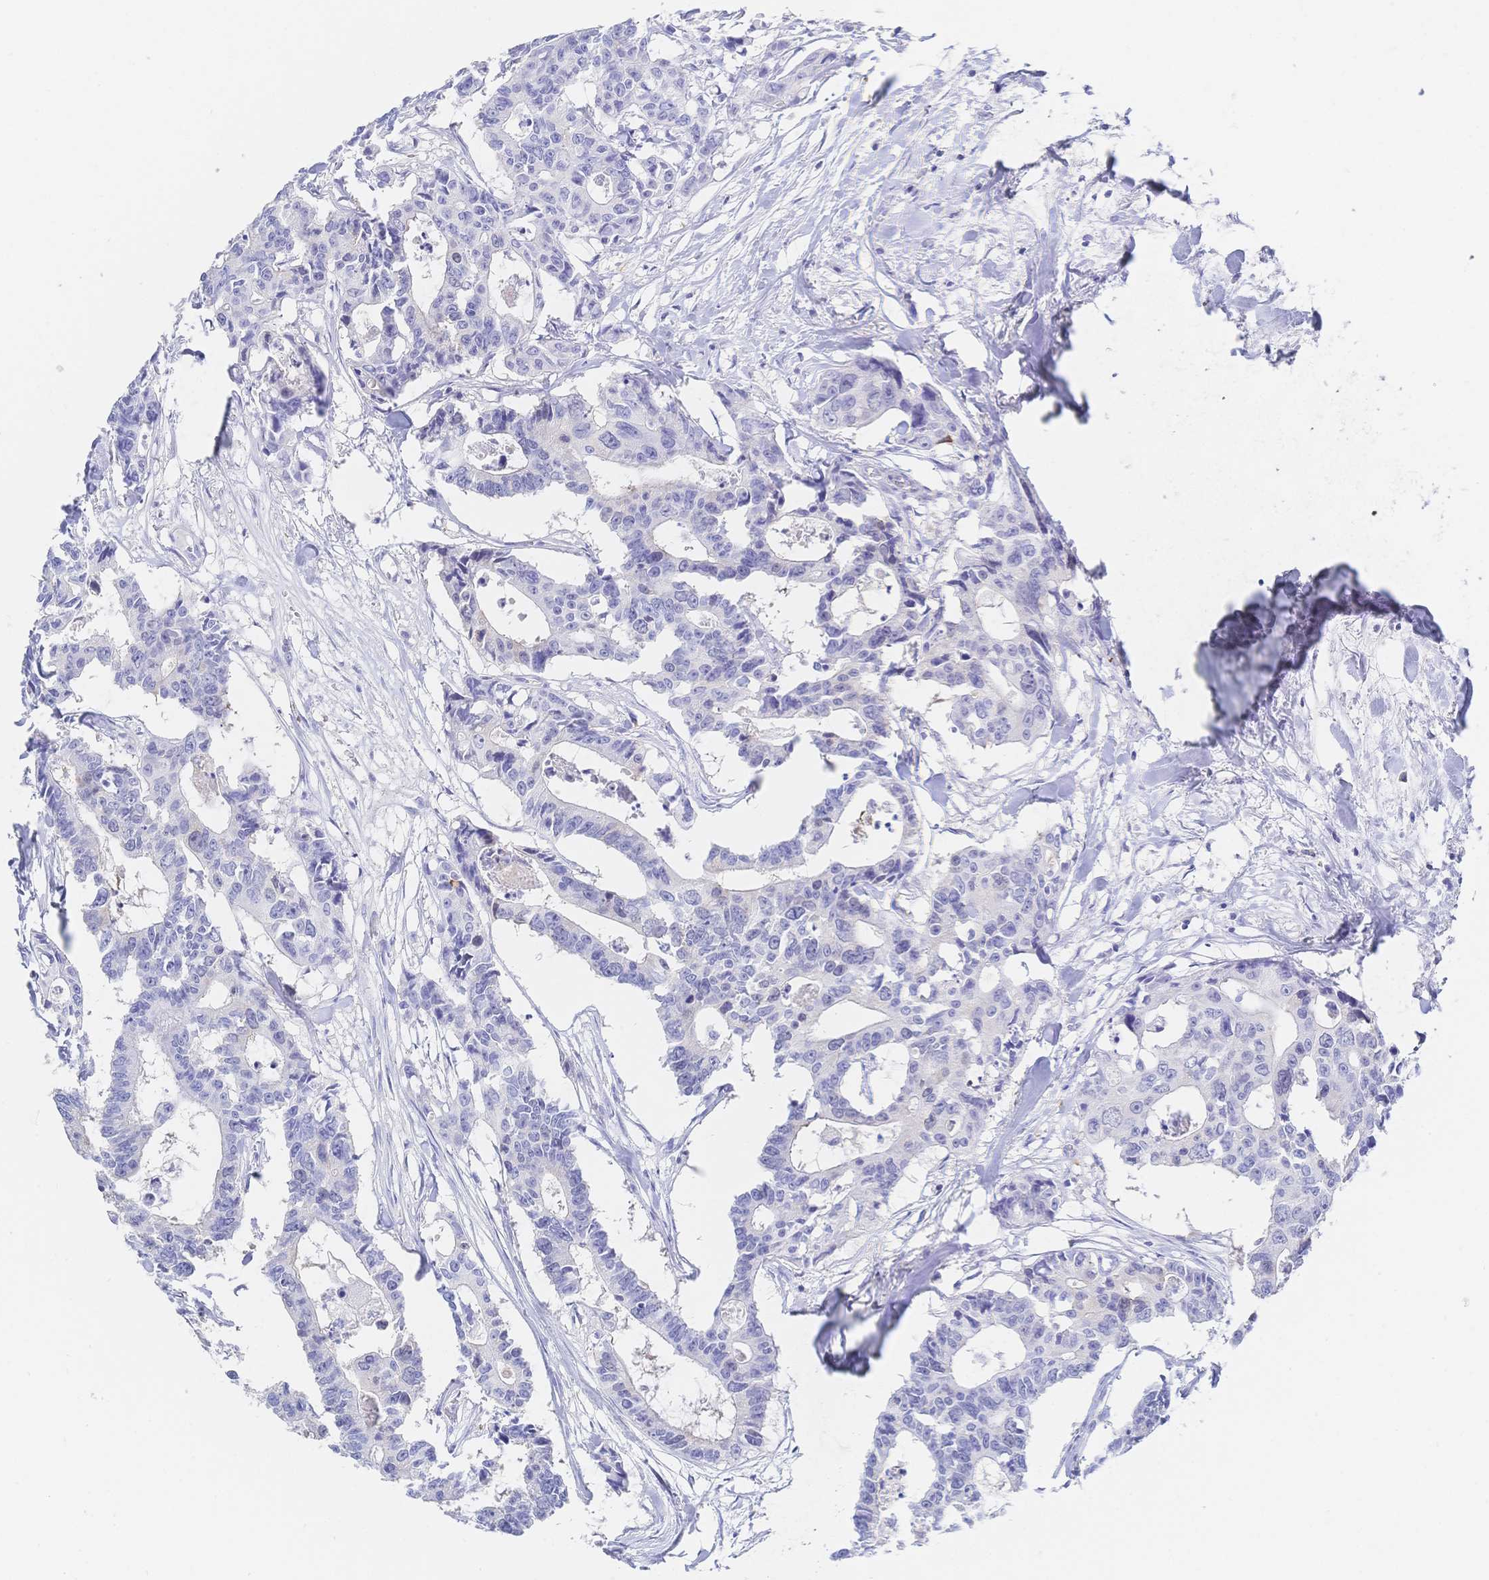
{"staining": {"intensity": "negative", "quantity": "none", "location": "none"}, "tissue": "colorectal cancer", "cell_type": "Tumor cells", "image_type": "cancer", "snomed": [{"axis": "morphology", "description": "Adenocarcinoma, NOS"}, {"axis": "topography", "description": "Rectum"}], "caption": "Immunohistochemistry (IHC) image of neoplastic tissue: human colorectal cancer stained with DAB (3,3'-diaminobenzidine) exhibits no significant protein expression in tumor cells.", "gene": "RRM1", "patient": {"sex": "male", "age": 57}}